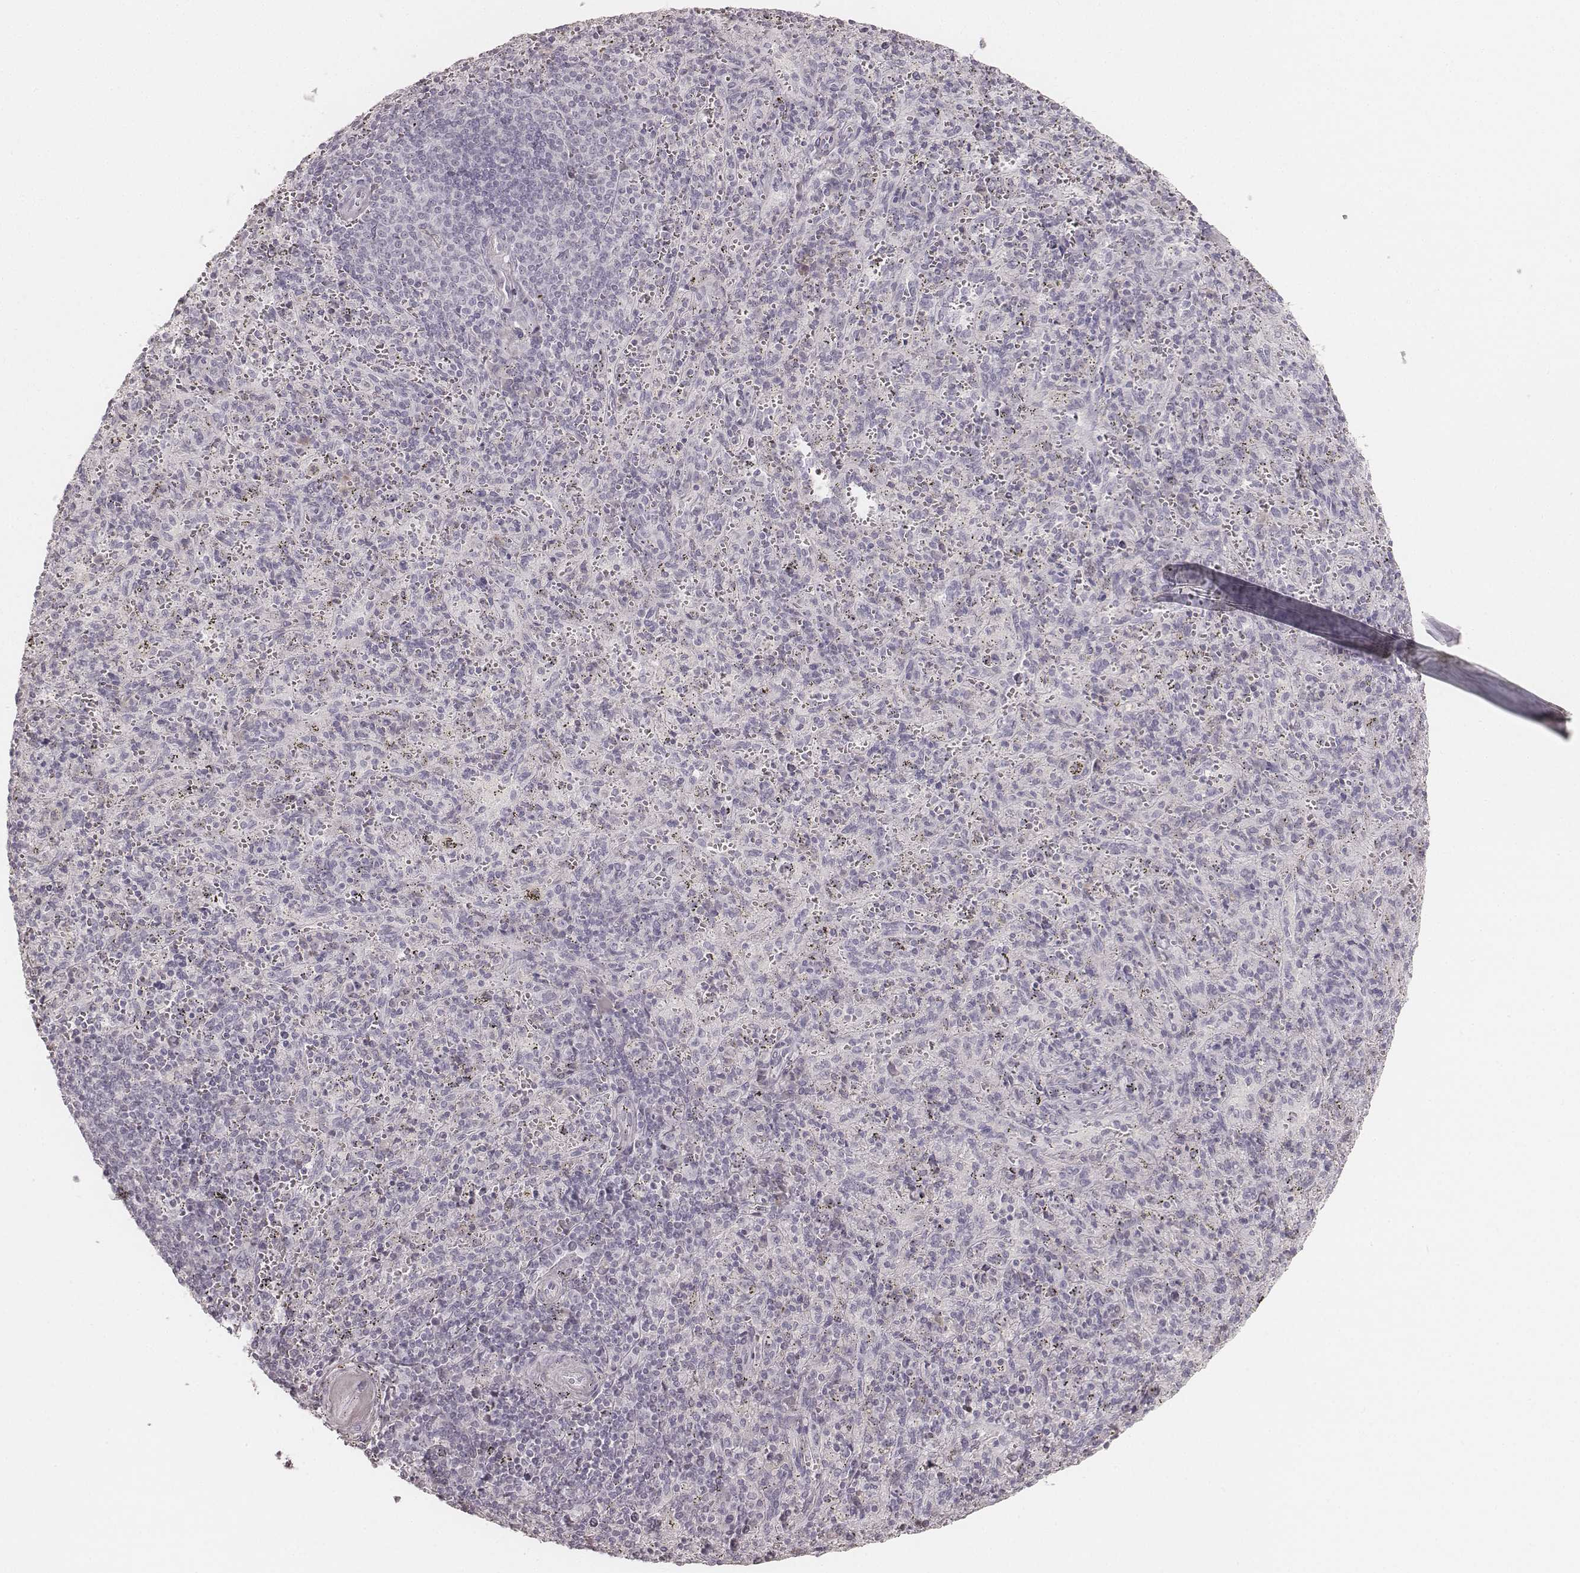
{"staining": {"intensity": "negative", "quantity": "none", "location": "none"}, "tissue": "spleen", "cell_type": "Cells in red pulp", "image_type": "normal", "snomed": [{"axis": "morphology", "description": "Normal tissue, NOS"}, {"axis": "topography", "description": "Spleen"}], "caption": "IHC image of normal spleen: human spleen stained with DAB (3,3'-diaminobenzidine) exhibits no significant protein positivity in cells in red pulp.", "gene": "KRT31", "patient": {"sex": "male", "age": 57}}